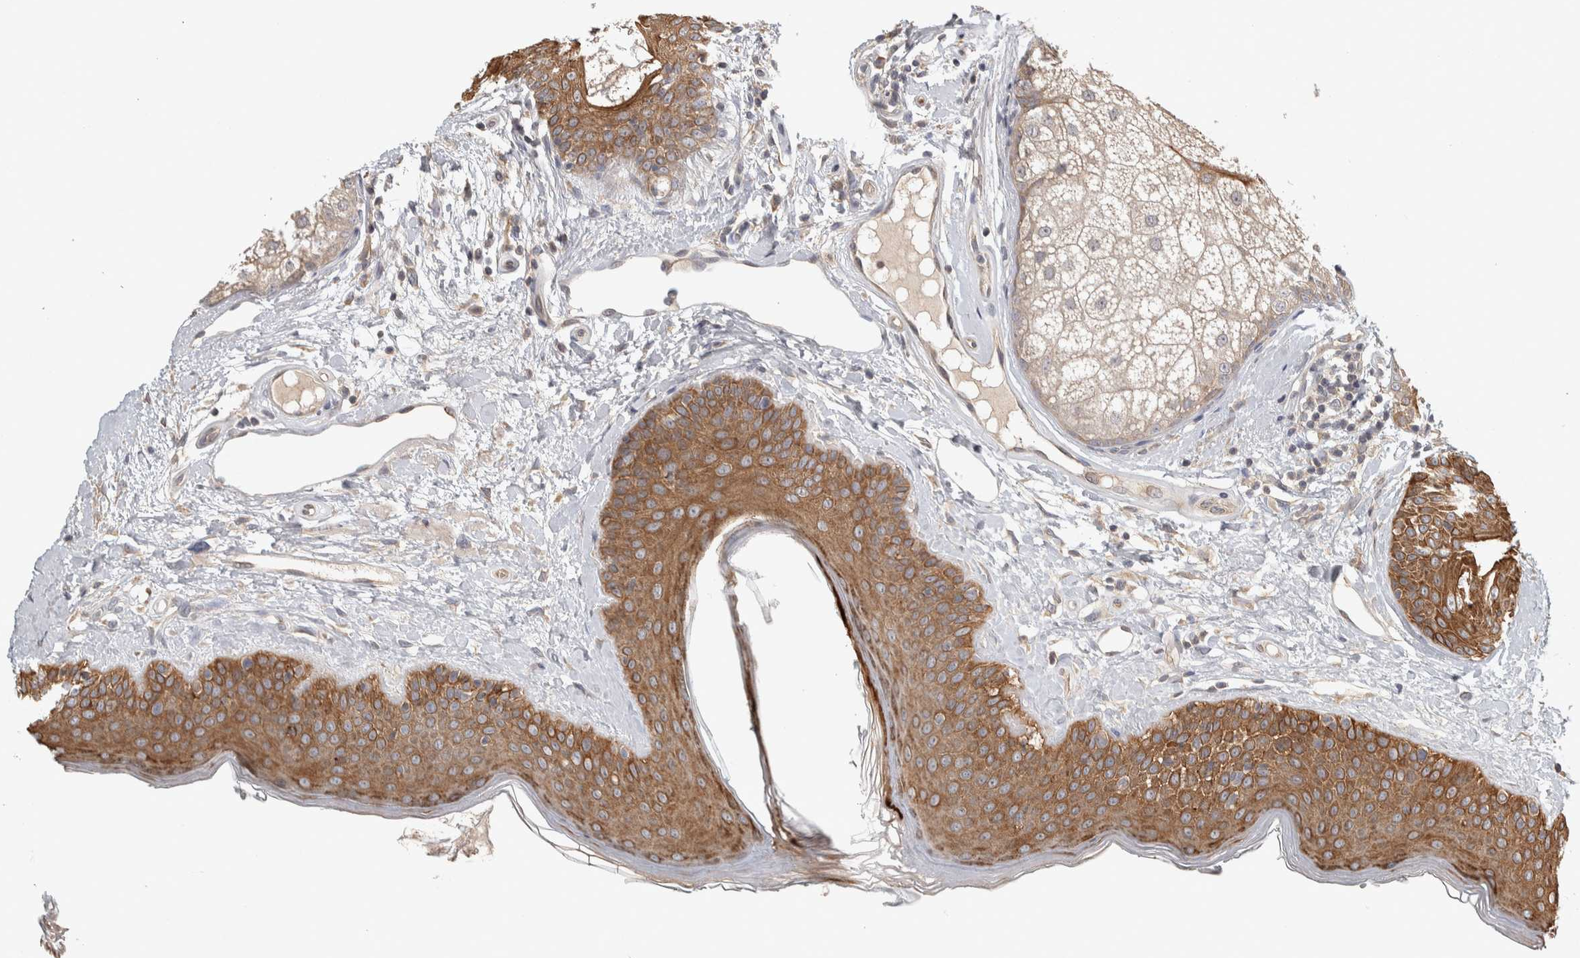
{"staining": {"intensity": "moderate", "quantity": ">75%", "location": "cytoplasmic/membranous"}, "tissue": "oral mucosa", "cell_type": "Squamous epithelial cells", "image_type": "normal", "snomed": [{"axis": "morphology", "description": "Normal tissue, NOS"}, {"axis": "topography", "description": "Skin"}, {"axis": "topography", "description": "Oral tissue"}], "caption": "High-power microscopy captured an immunohistochemistry histopathology image of benign oral mucosa, revealing moderate cytoplasmic/membranous positivity in approximately >75% of squamous epithelial cells.", "gene": "EIF3H", "patient": {"sex": "male", "age": 84}}